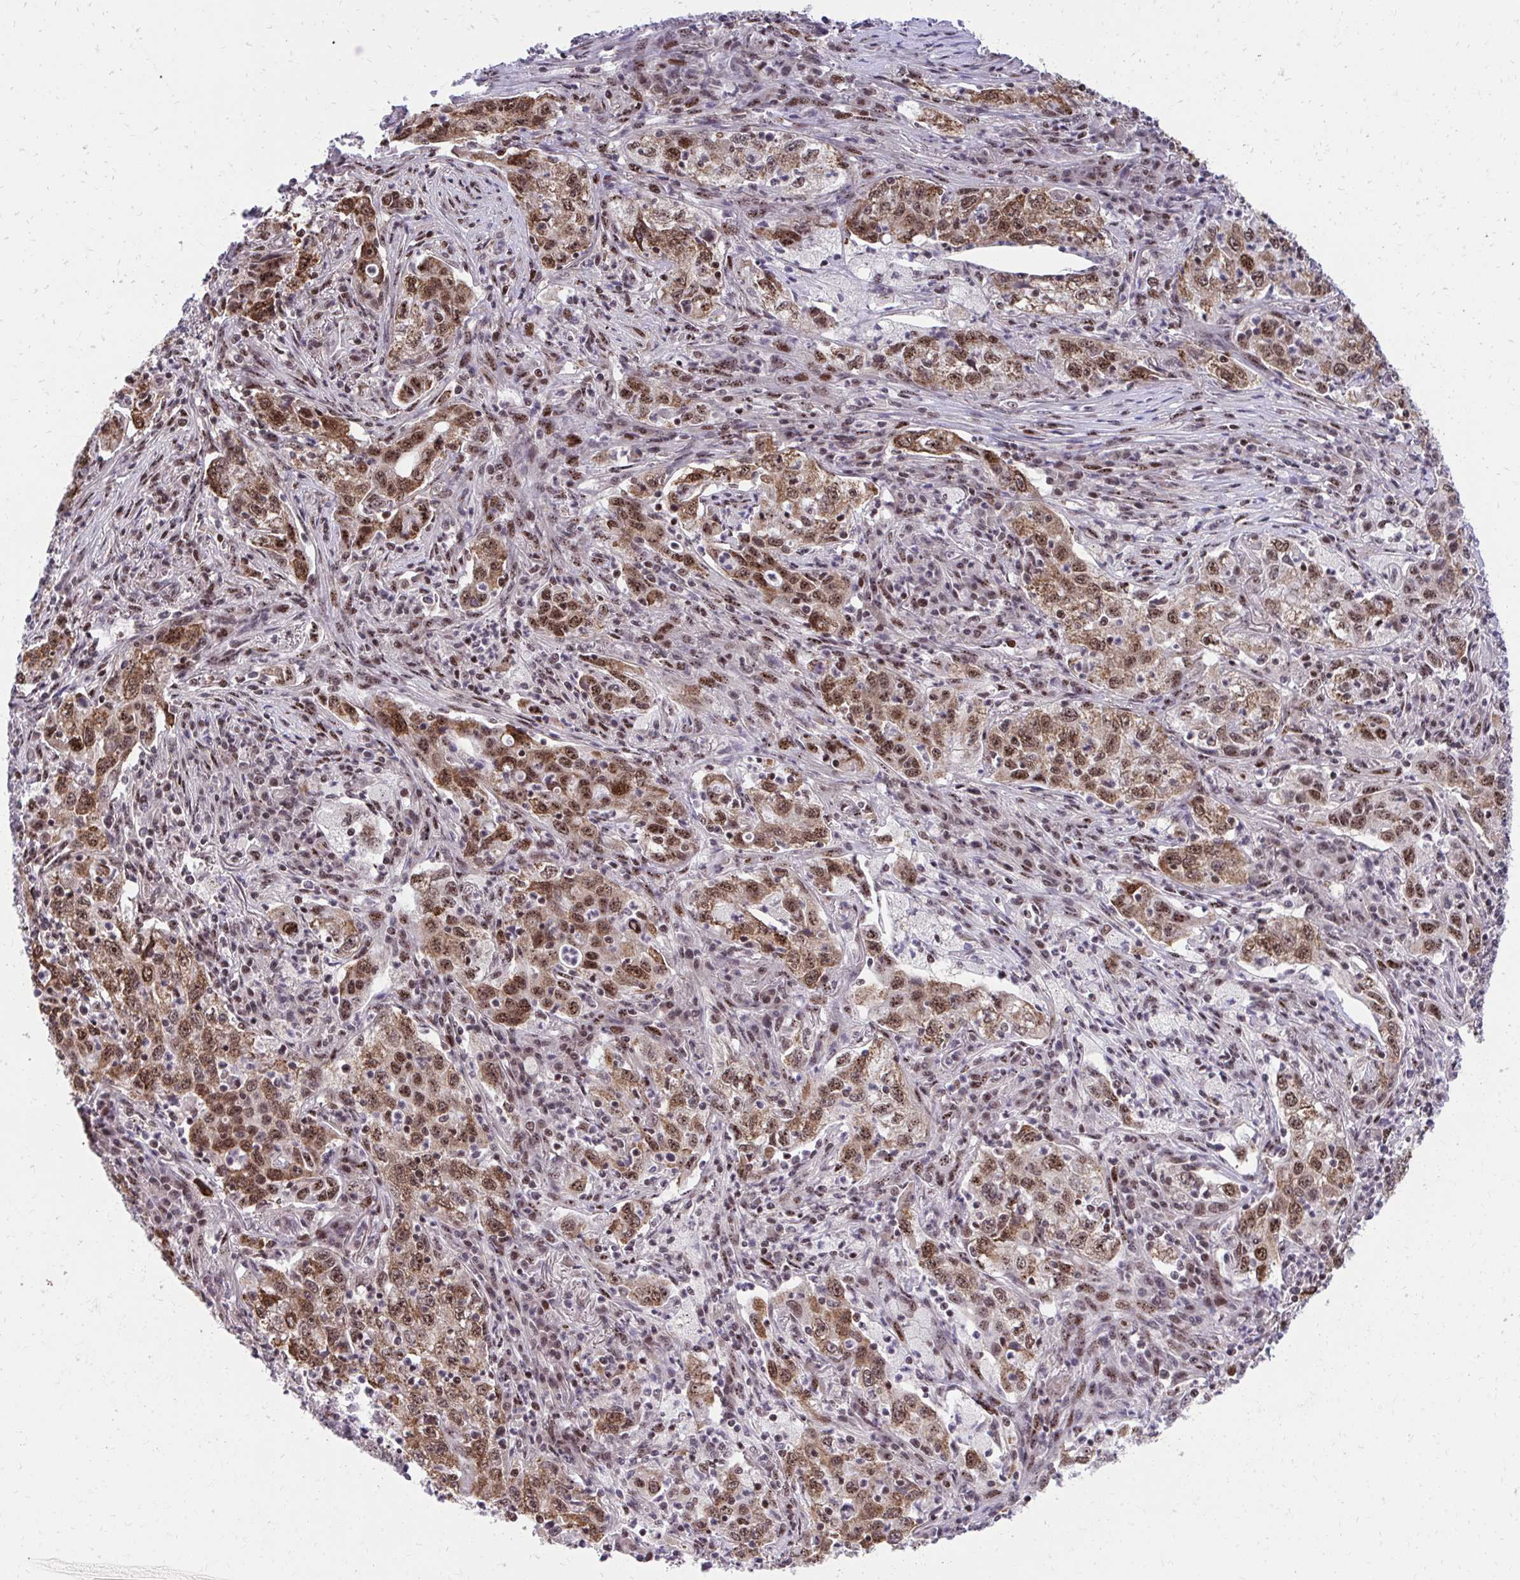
{"staining": {"intensity": "moderate", "quantity": ">75%", "location": "cytoplasmic/membranous,nuclear"}, "tissue": "lung cancer", "cell_type": "Tumor cells", "image_type": "cancer", "snomed": [{"axis": "morphology", "description": "Squamous cell carcinoma, NOS"}, {"axis": "topography", "description": "Lung"}], "caption": "Protein analysis of lung cancer tissue shows moderate cytoplasmic/membranous and nuclear positivity in approximately >75% of tumor cells. (DAB (3,3'-diaminobenzidine) = brown stain, brightfield microscopy at high magnification).", "gene": "HOXA4", "patient": {"sex": "male", "age": 71}}